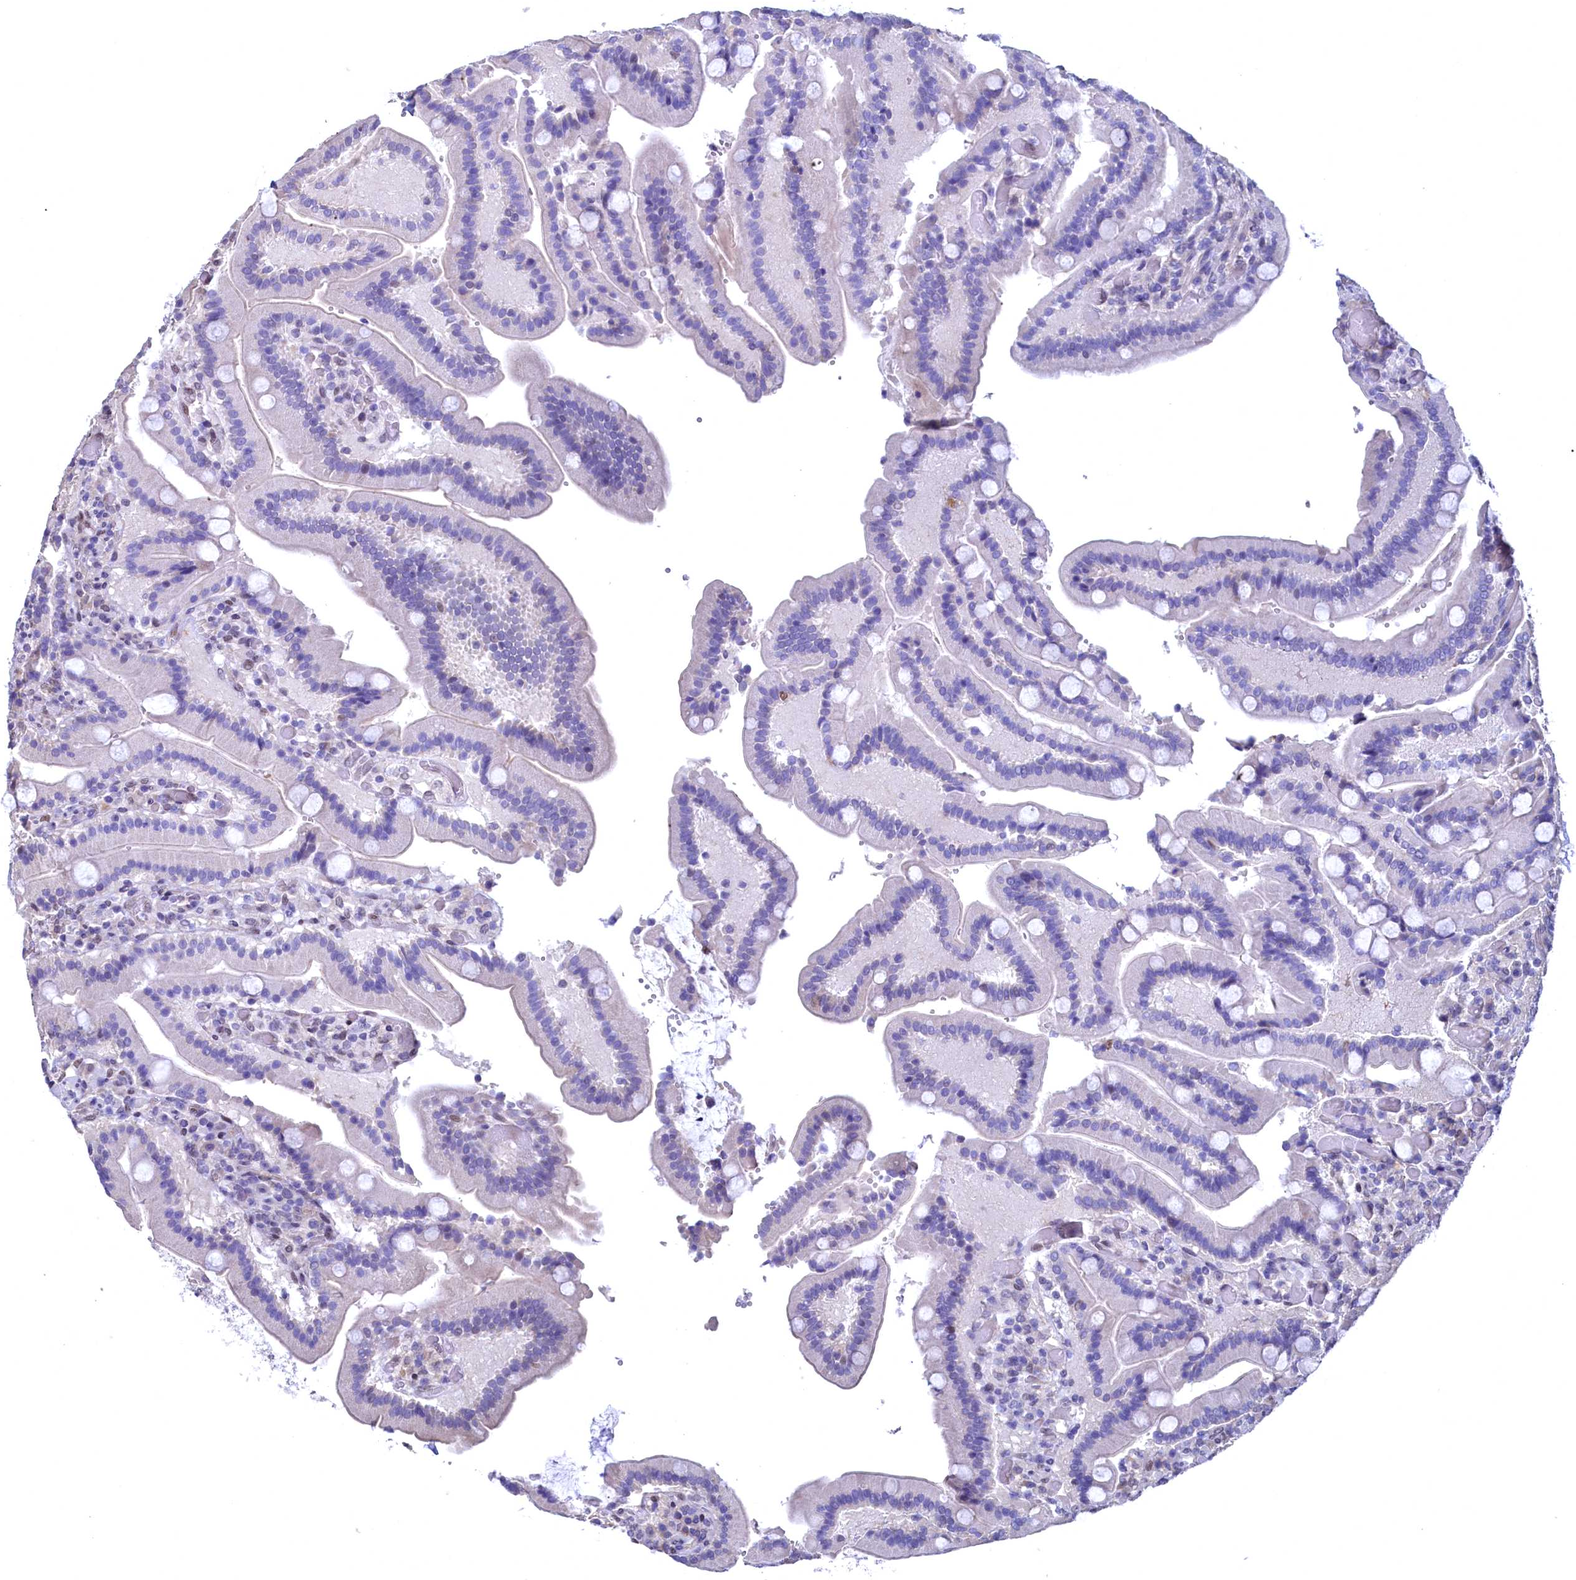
{"staining": {"intensity": "moderate", "quantity": "<25%", "location": "cytoplasmic/membranous"}, "tissue": "duodenum", "cell_type": "Glandular cells", "image_type": "normal", "snomed": [{"axis": "morphology", "description": "Normal tissue, NOS"}, {"axis": "topography", "description": "Duodenum"}], "caption": "High-power microscopy captured an immunohistochemistry (IHC) histopathology image of unremarkable duodenum, revealing moderate cytoplasmic/membranous positivity in about <25% of glandular cells.", "gene": "FLYWCH2", "patient": {"sex": "female", "age": 62}}